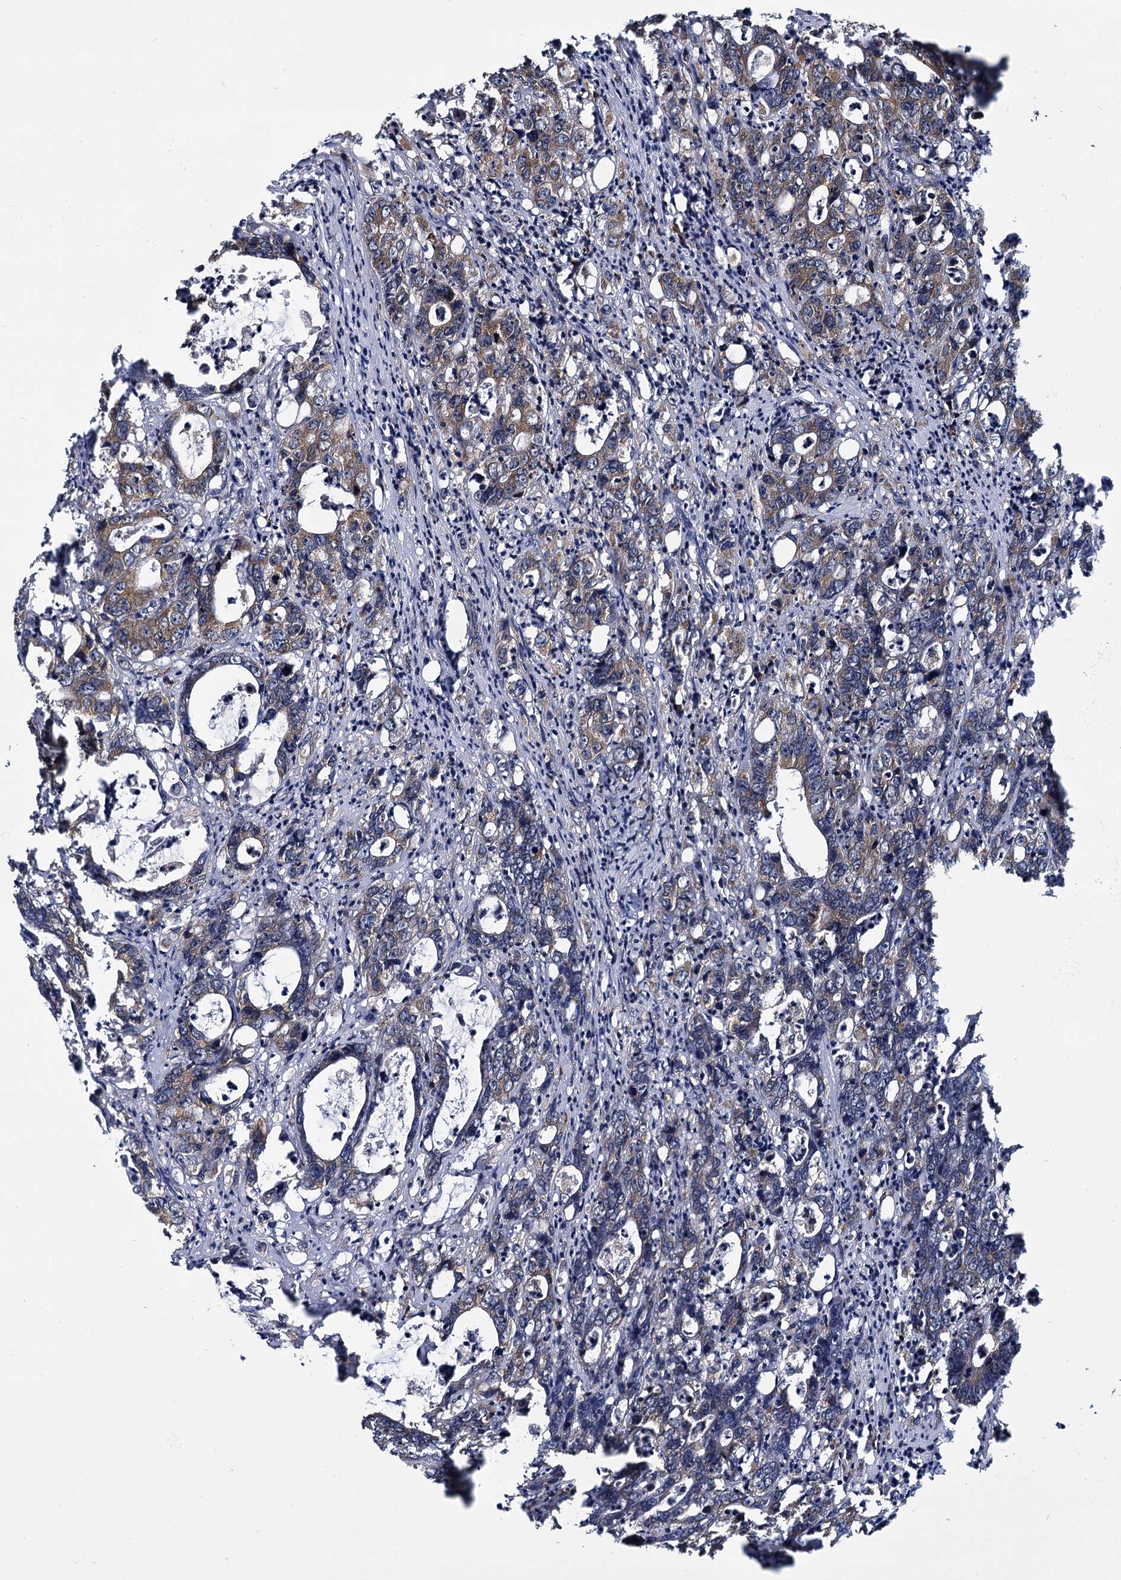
{"staining": {"intensity": "weak", "quantity": ">75%", "location": "cytoplasmic/membranous"}, "tissue": "colorectal cancer", "cell_type": "Tumor cells", "image_type": "cancer", "snomed": [{"axis": "morphology", "description": "Adenocarcinoma, NOS"}, {"axis": "topography", "description": "Colon"}], "caption": "Adenocarcinoma (colorectal) stained with IHC exhibits weak cytoplasmic/membranous expression in approximately >75% of tumor cells. The protein of interest is shown in brown color, while the nuclei are stained blue.", "gene": "UFM1", "patient": {"sex": "female", "age": 75}}